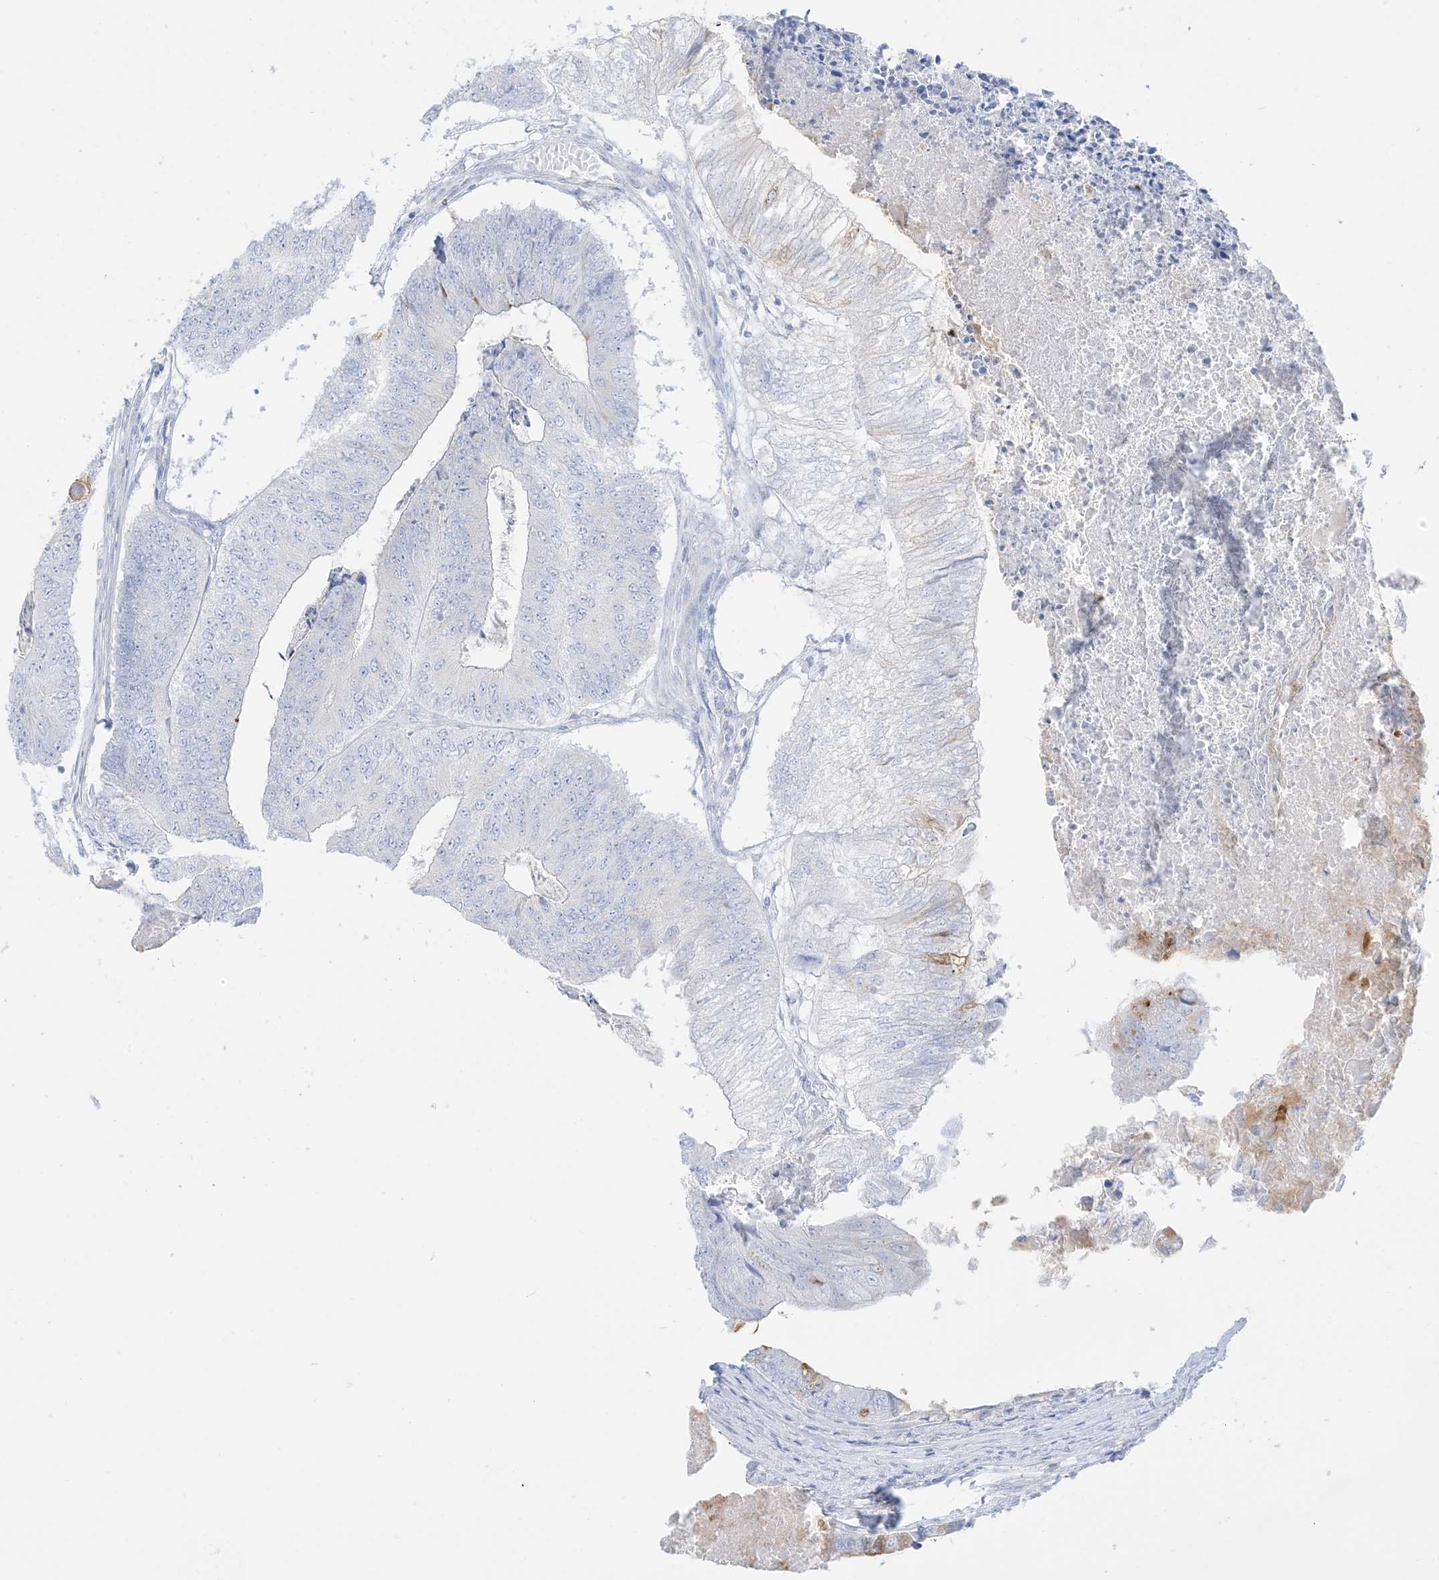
{"staining": {"intensity": "negative", "quantity": "none", "location": "none"}, "tissue": "colorectal cancer", "cell_type": "Tumor cells", "image_type": "cancer", "snomed": [{"axis": "morphology", "description": "Adenocarcinoma, NOS"}, {"axis": "topography", "description": "Colon"}], "caption": "A photomicrograph of human adenocarcinoma (colorectal) is negative for staining in tumor cells. (DAB (3,3'-diaminobenzidine) immunohistochemistry visualized using brightfield microscopy, high magnification).", "gene": "SLC26A3", "patient": {"sex": "female", "age": 67}}